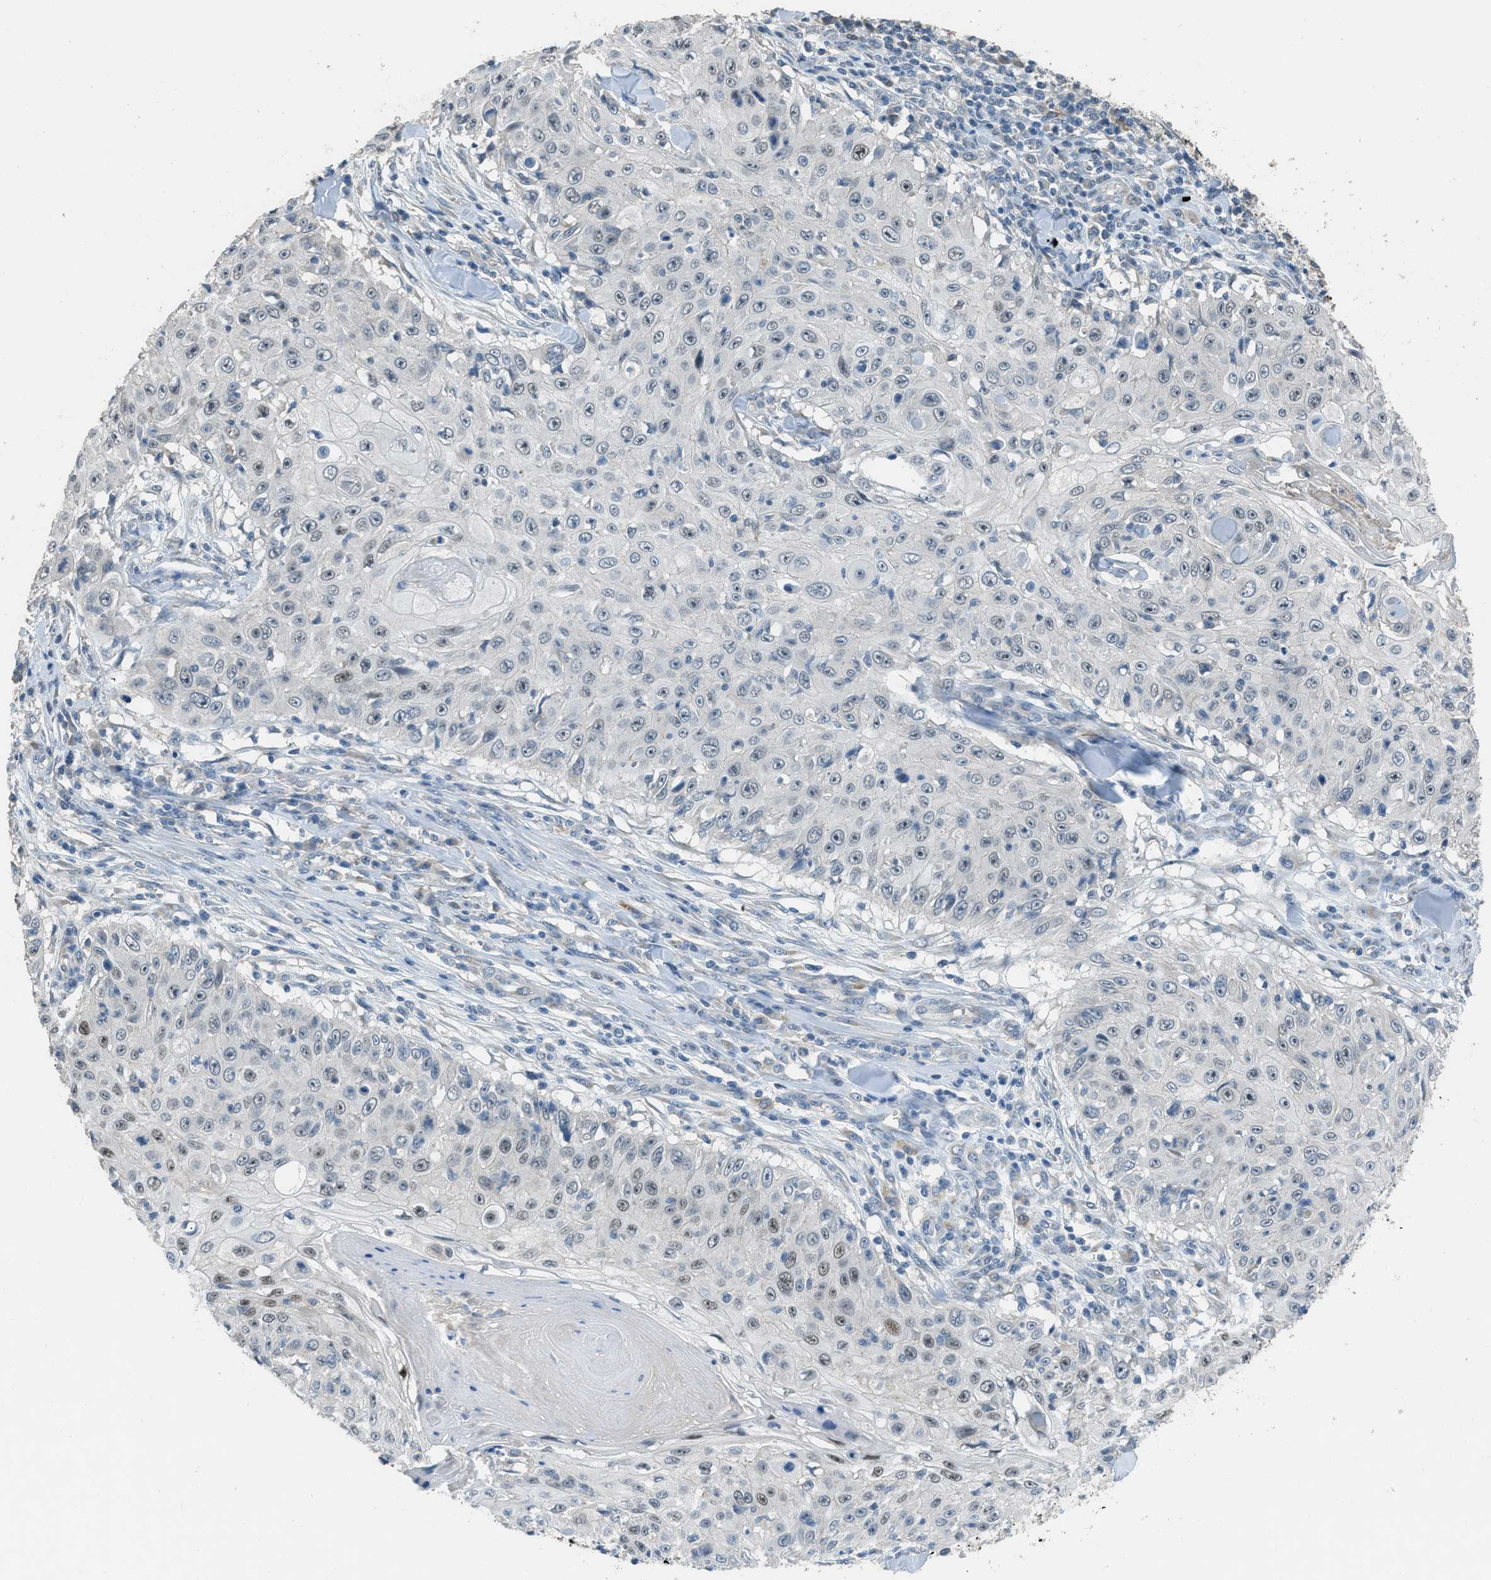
{"staining": {"intensity": "weak", "quantity": "25%-75%", "location": "nuclear"}, "tissue": "skin cancer", "cell_type": "Tumor cells", "image_type": "cancer", "snomed": [{"axis": "morphology", "description": "Squamous cell carcinoma, NOS"}, {"axis": "topography", "description": "Skin"}], "caption": "A high-resolution photomicrograph shows immunohistochemistry staining of skin cancer (squamous cell carcinoma), which shows weak nuclear expression in about 25%-75% of tumor cells.", "gene": "TIMD4", "patient": {"sex": "male", "age": 86}}